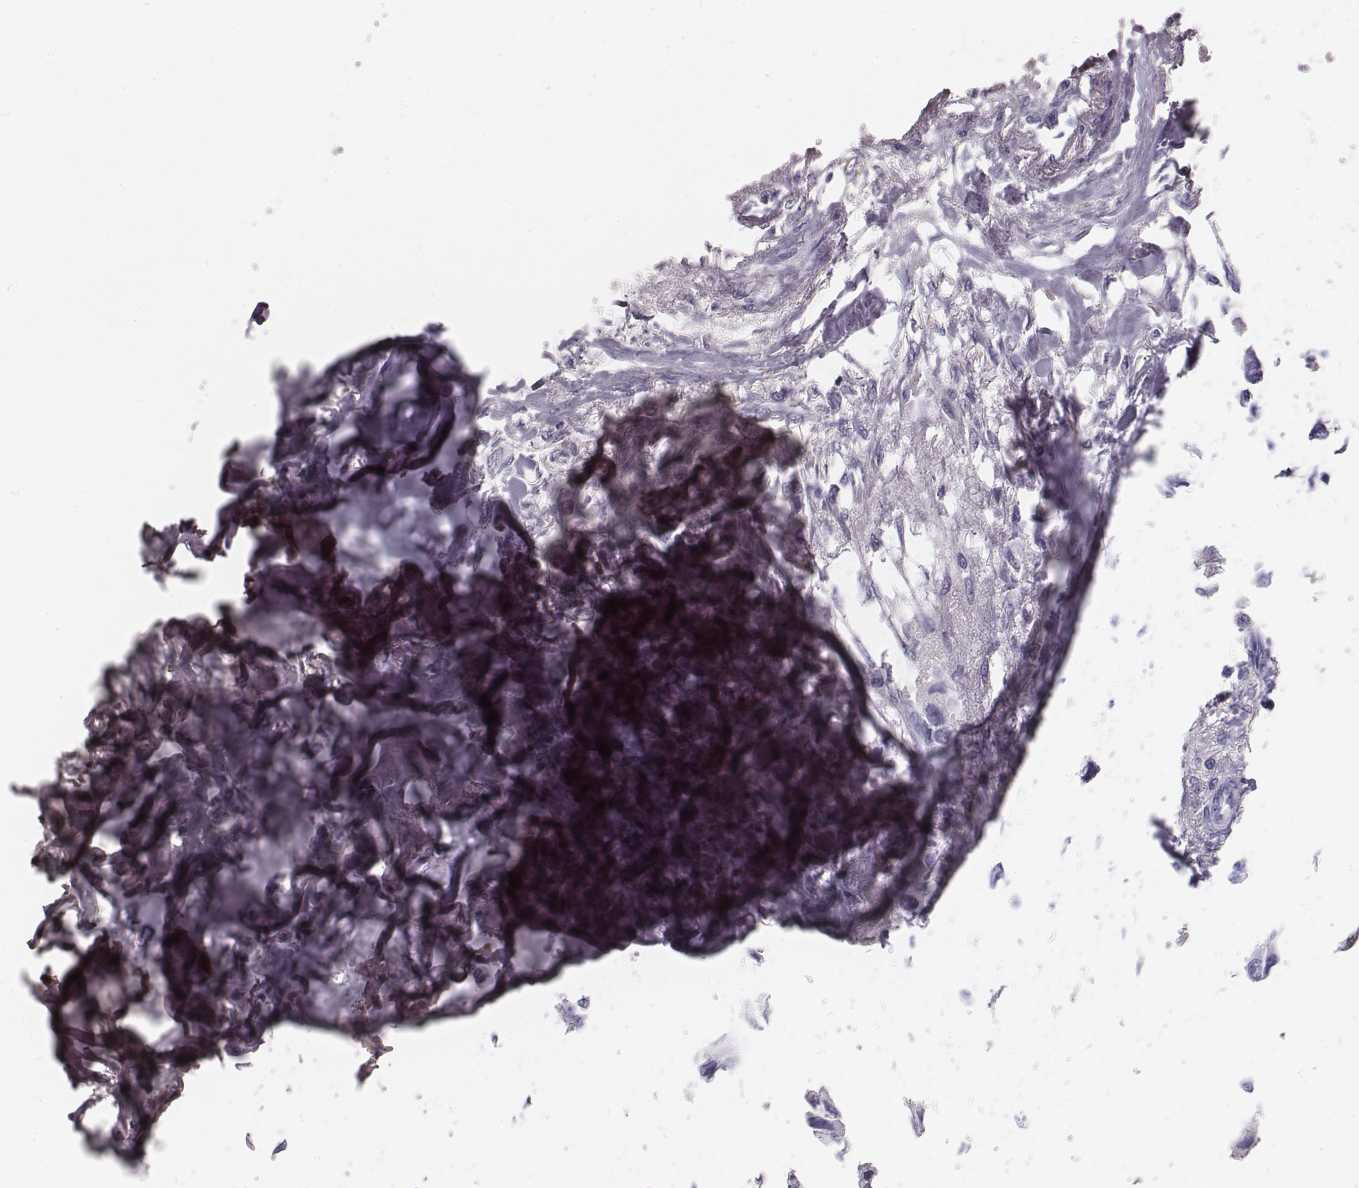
{"staining": {"intensity": "negative", "quantity": "none", "location": "none"}, "tissue": "breast cancer", "cell_type": "Tumor cells", "image_type": "cancer", "snomed": [{"axis": "morphology", "description": "Duct carcinoma"}, {"axis": "topography", "description": "Breast"}], "caption": "Immunohistochemistry (IHC) photomicrograph of neoplastic tissue: breast infiltrating ductal carcinoma stained with DAB (3,3'-diaminobenzidine) reveals no significant protein positivity in tumor cells. (Immunohistochemistry, brightfield microscopy, high magnification).", "gene": "GUCA1A", "patient": {"sex": "female", "age": 80}}